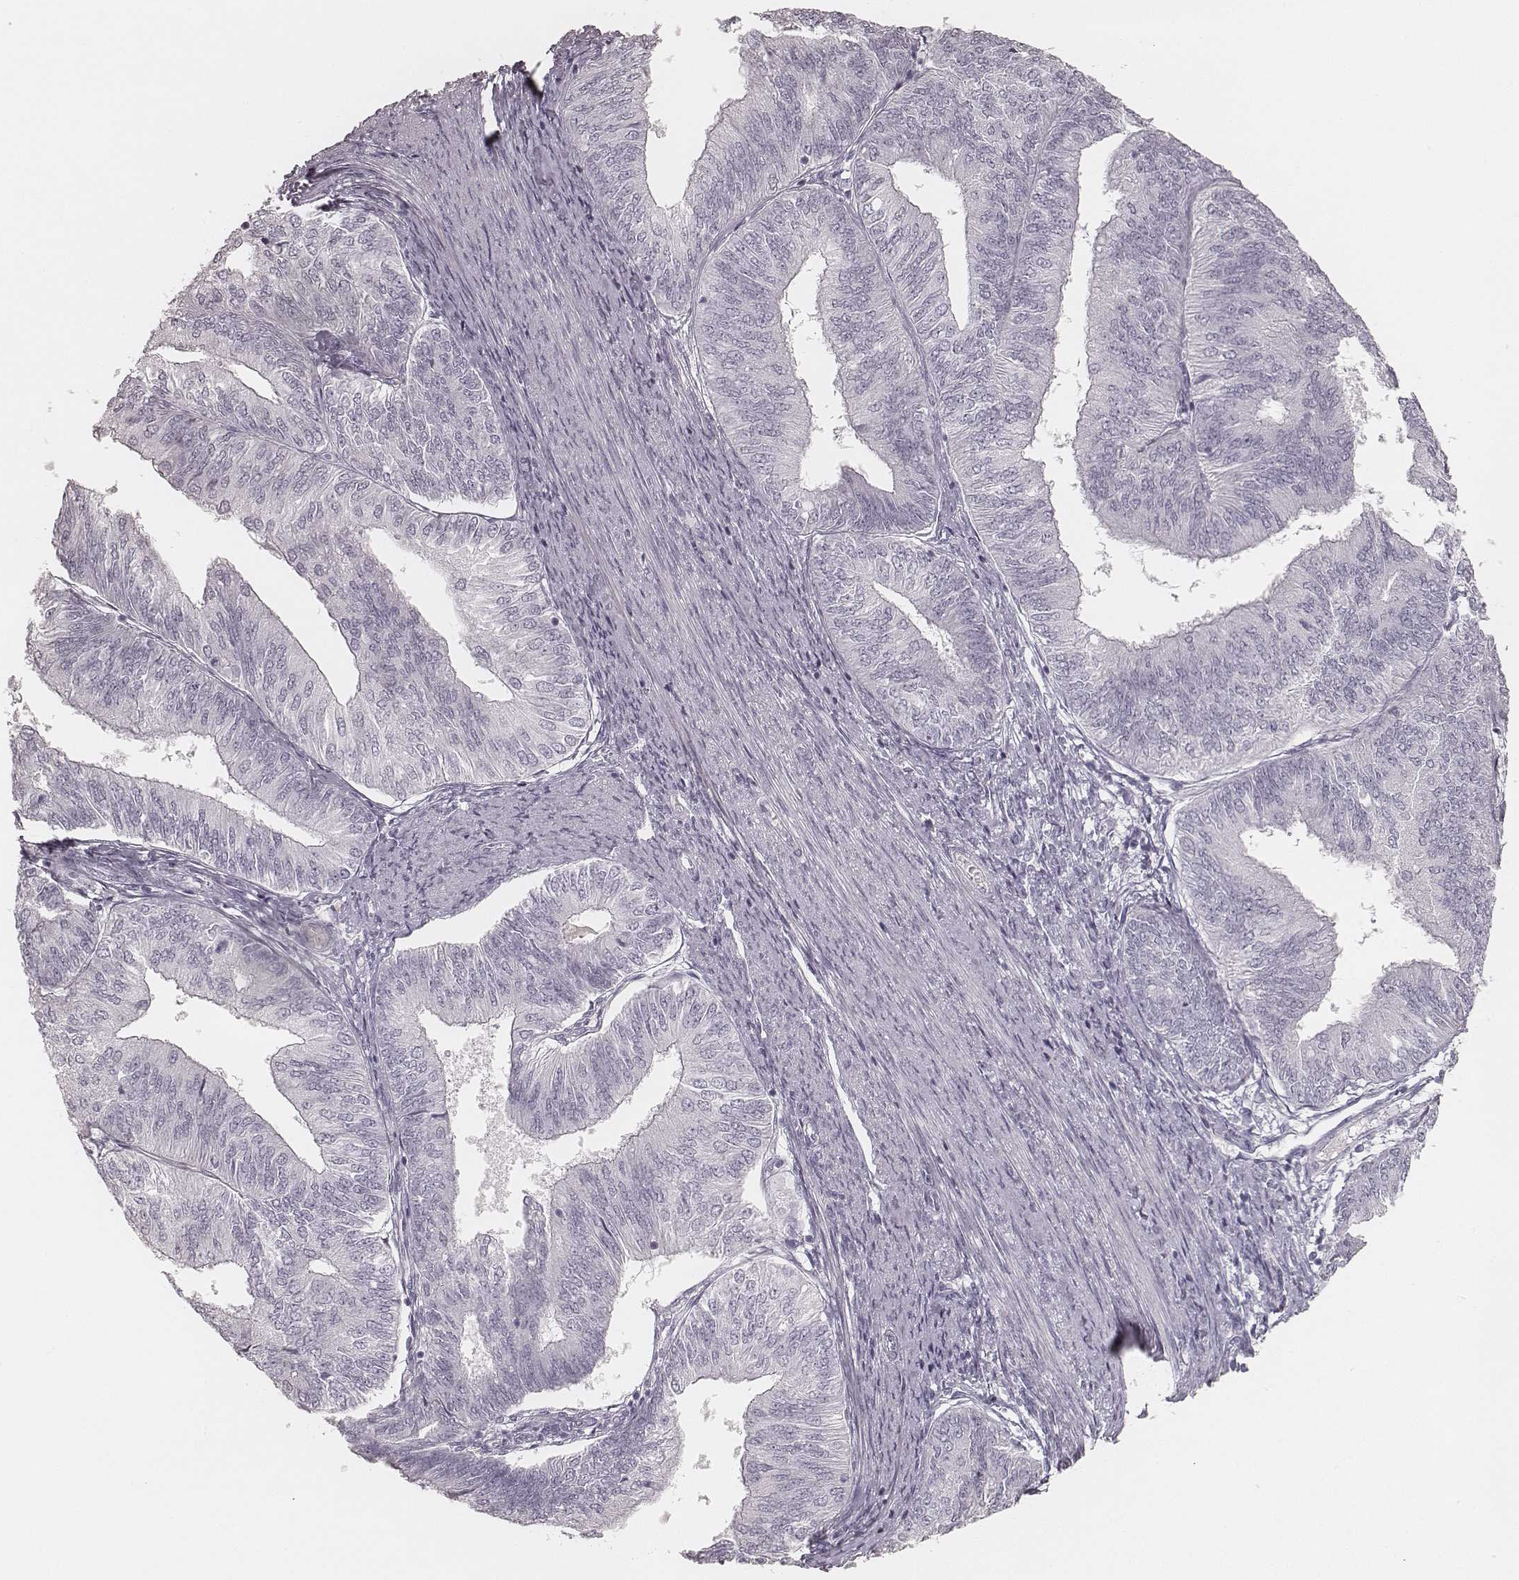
{"staining": {"intensity": "negative", "quantity": "none", "location": "none"}, "tissue": "endometrial cancer", "cell_type": "Tumor cells", "image_type": "cancer", "snomed": [{"axis": "morphology", "description": "Adenocarcinoma, NOS"}, {"axis": "topography", "description": "Endometrium"}], "caption": "Tumor cells show no significant expression in endometrial adenocarcinoma. (Stains: DAB IHC with hematoxylin counter stain, Microscopy: brightfield microscopy at high magnification).", "gene": "KRT31", "patient": {"sex": "female", "age": 58}}